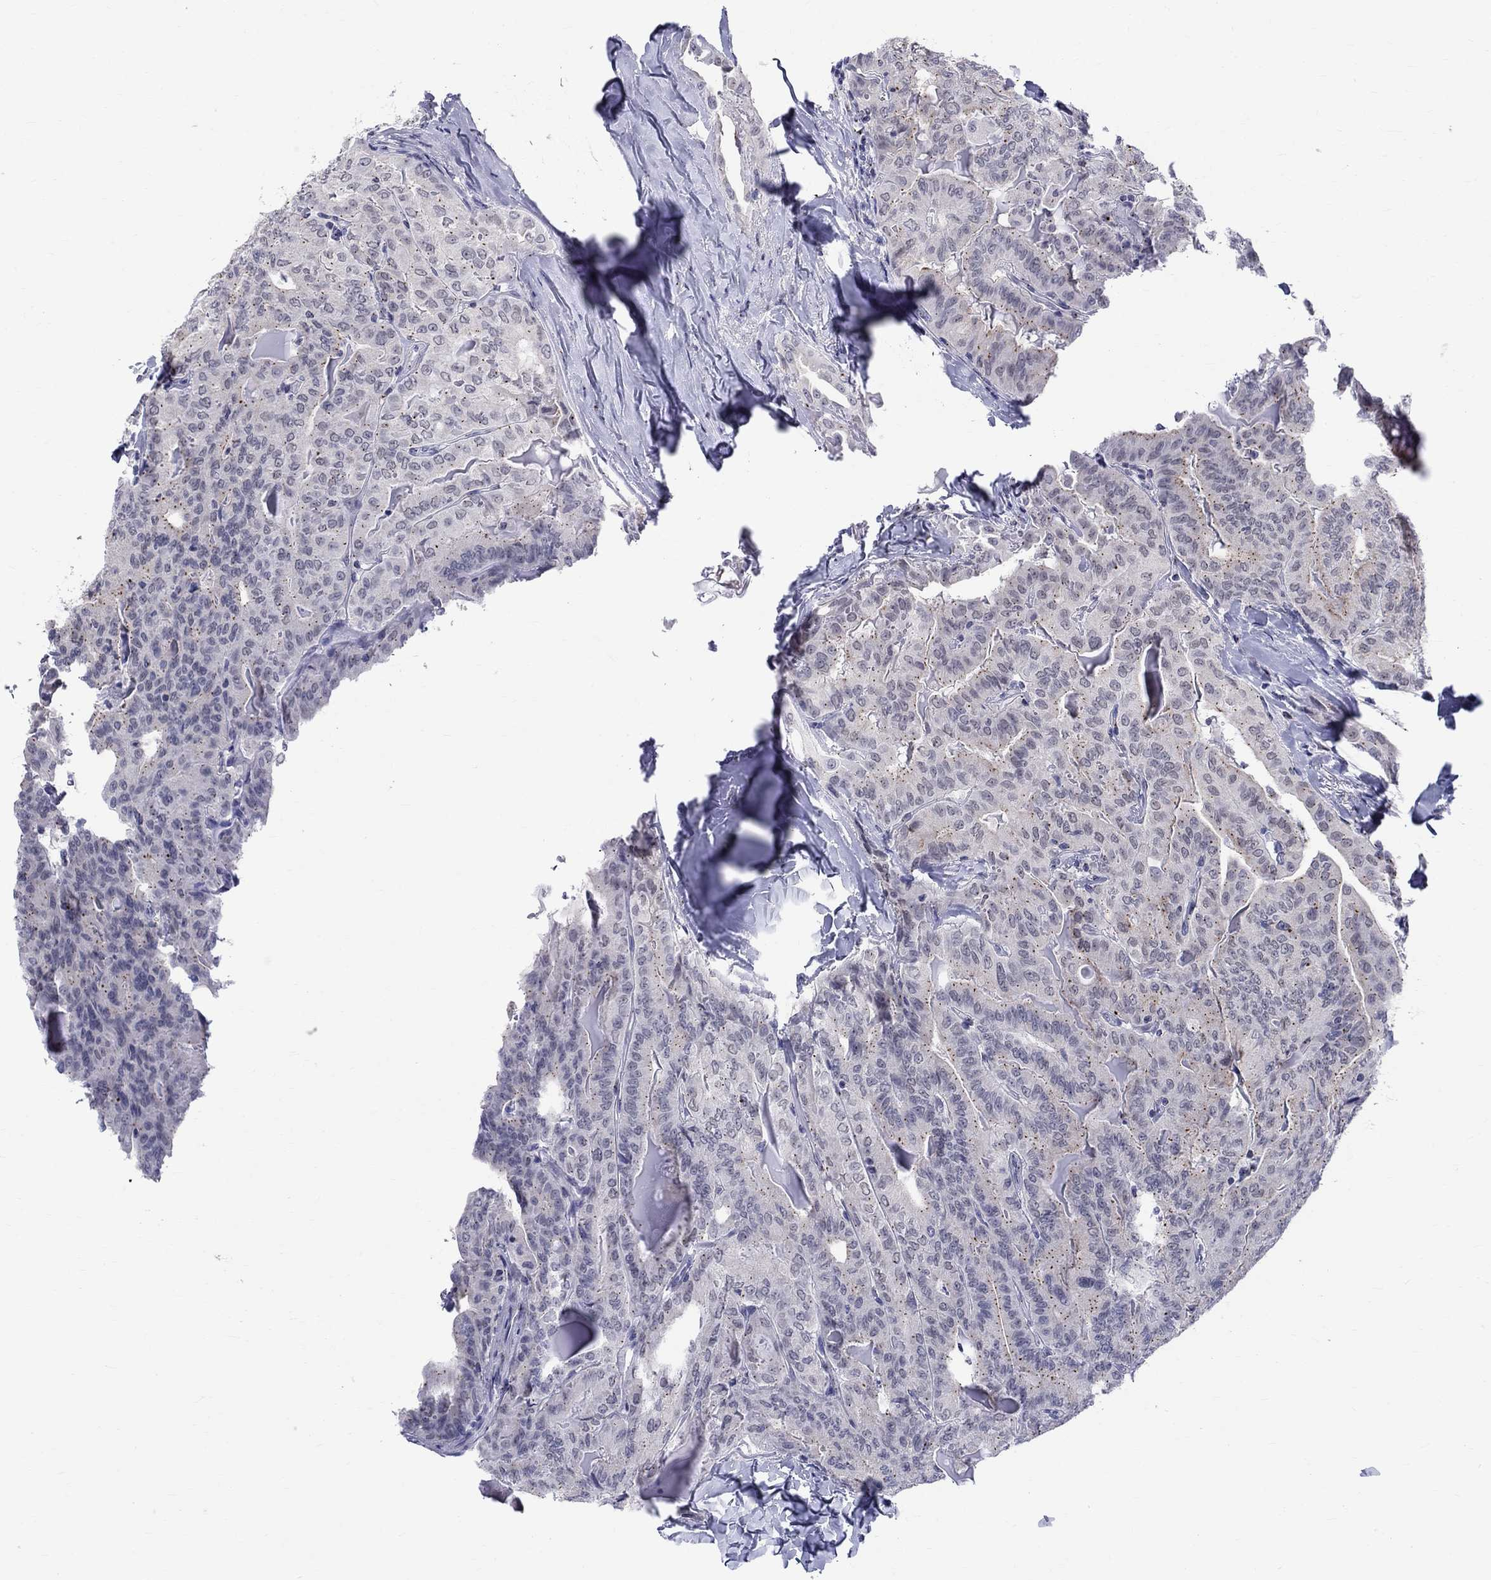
{"staining": {"intensity": "negative", "quantity": "none", "location": "none"}, "tissue": "thyroid cancer", "cell_type": "Tumor cells", "image_type": "cancer", "snomed": [{"axis": "morphology", "description": "Papillary adenocarcinoma, NOS"}, {"axis": "topography", "description": "Thyroid gland"}], "caption": "This is an immunohistochemistry (IHC) photomicrograph of papillary adenocarcinoma (thyroid). There is no positivity in tumor cells.", "gene": "CEP43", "patient": {"sex": "female", "age": 68}}